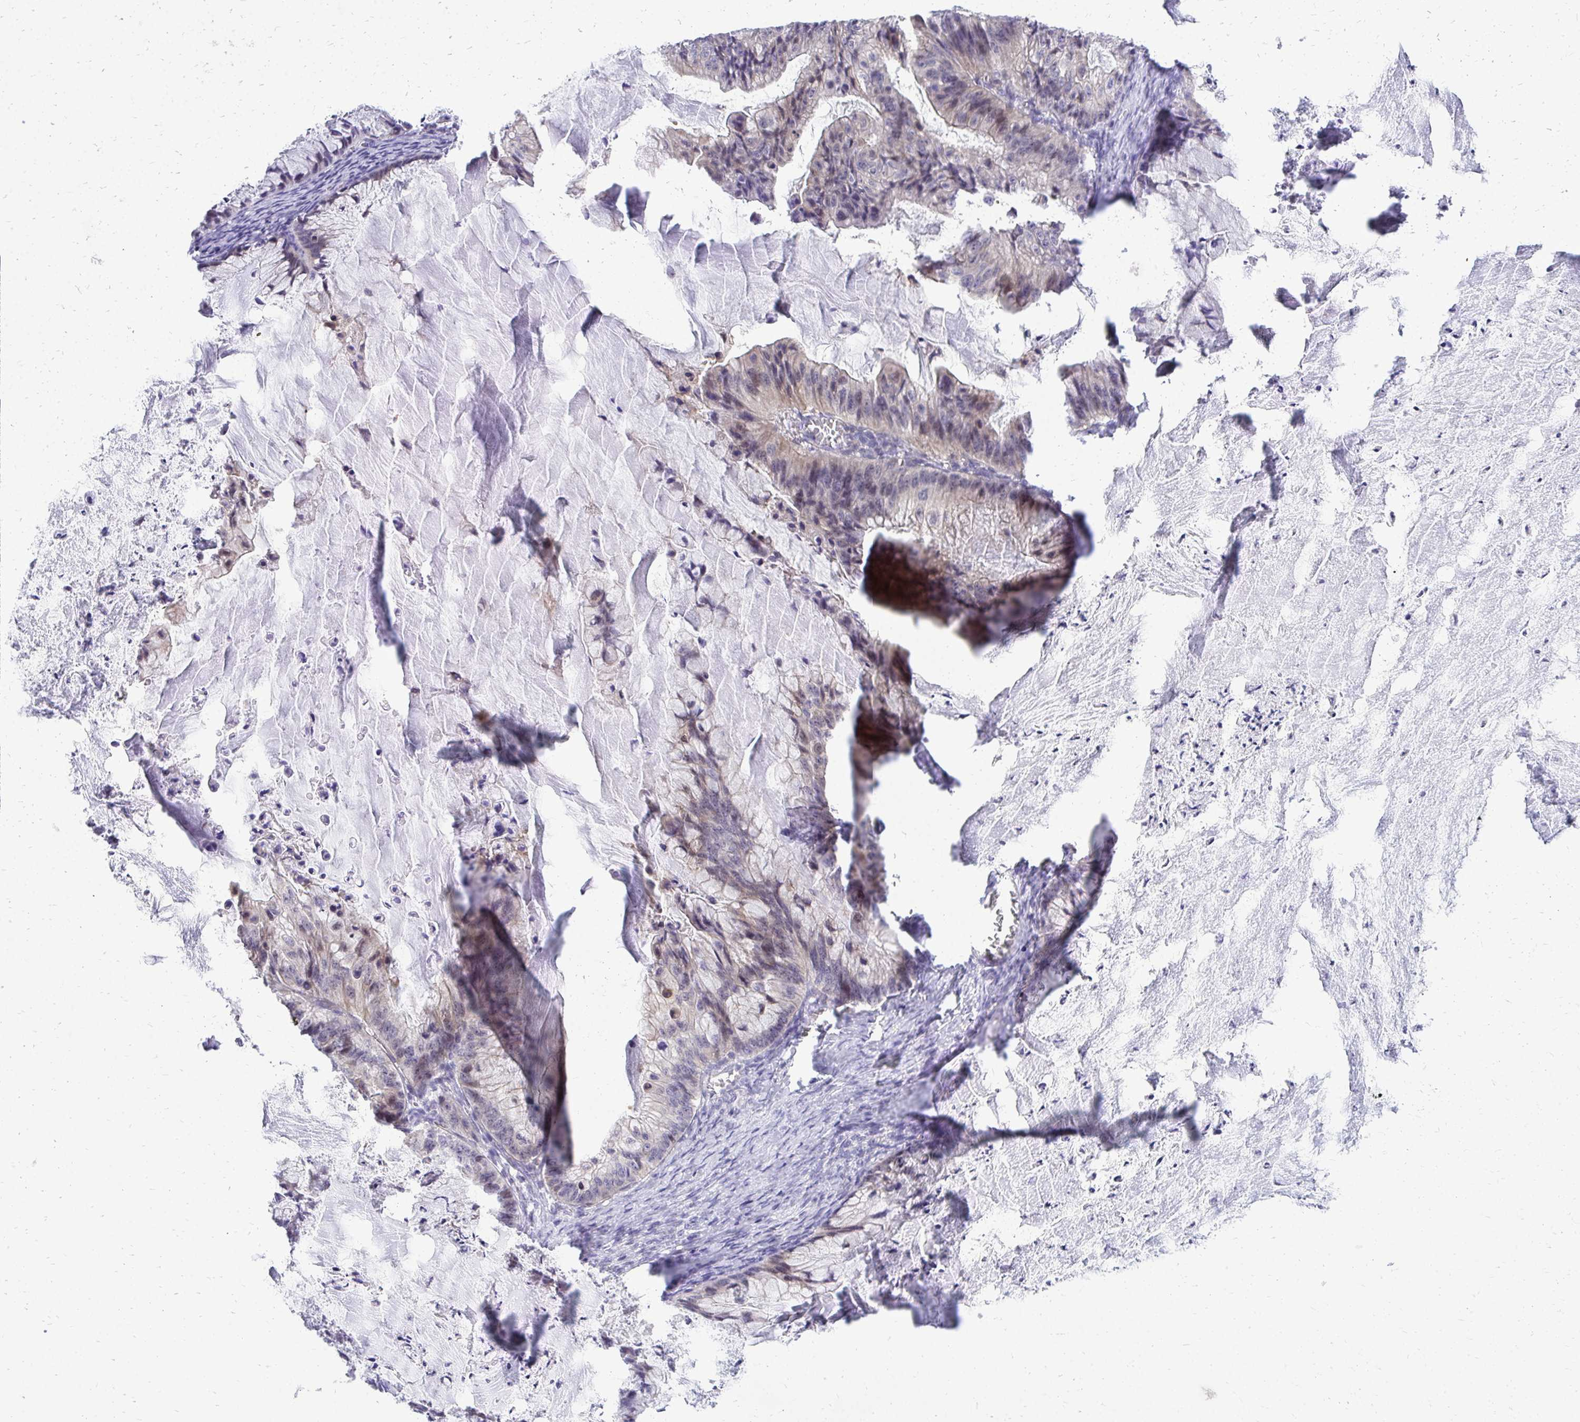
{"staining": {"intensity": "weak", "quantity": "<25%", "location": "cytoplasmic/membranous"}, "tissue": "ovarian cancer", "cell_type": "Tumor cells", "image_type": "cancer", "snomed": [{"axis": "morphology", "description": "Cystadenocarcinoma, mucinous, NOS"}, {"axis": "topography", "description": "Ovary"}], "caption": "Immunohistochemical staining of human mucinous cystadenocarcinoma (ovarian) exhibits no significant positivity in tumor cells.", "gene": "ZSWIM9", "patient": {"sex": "female", "age": 72}}